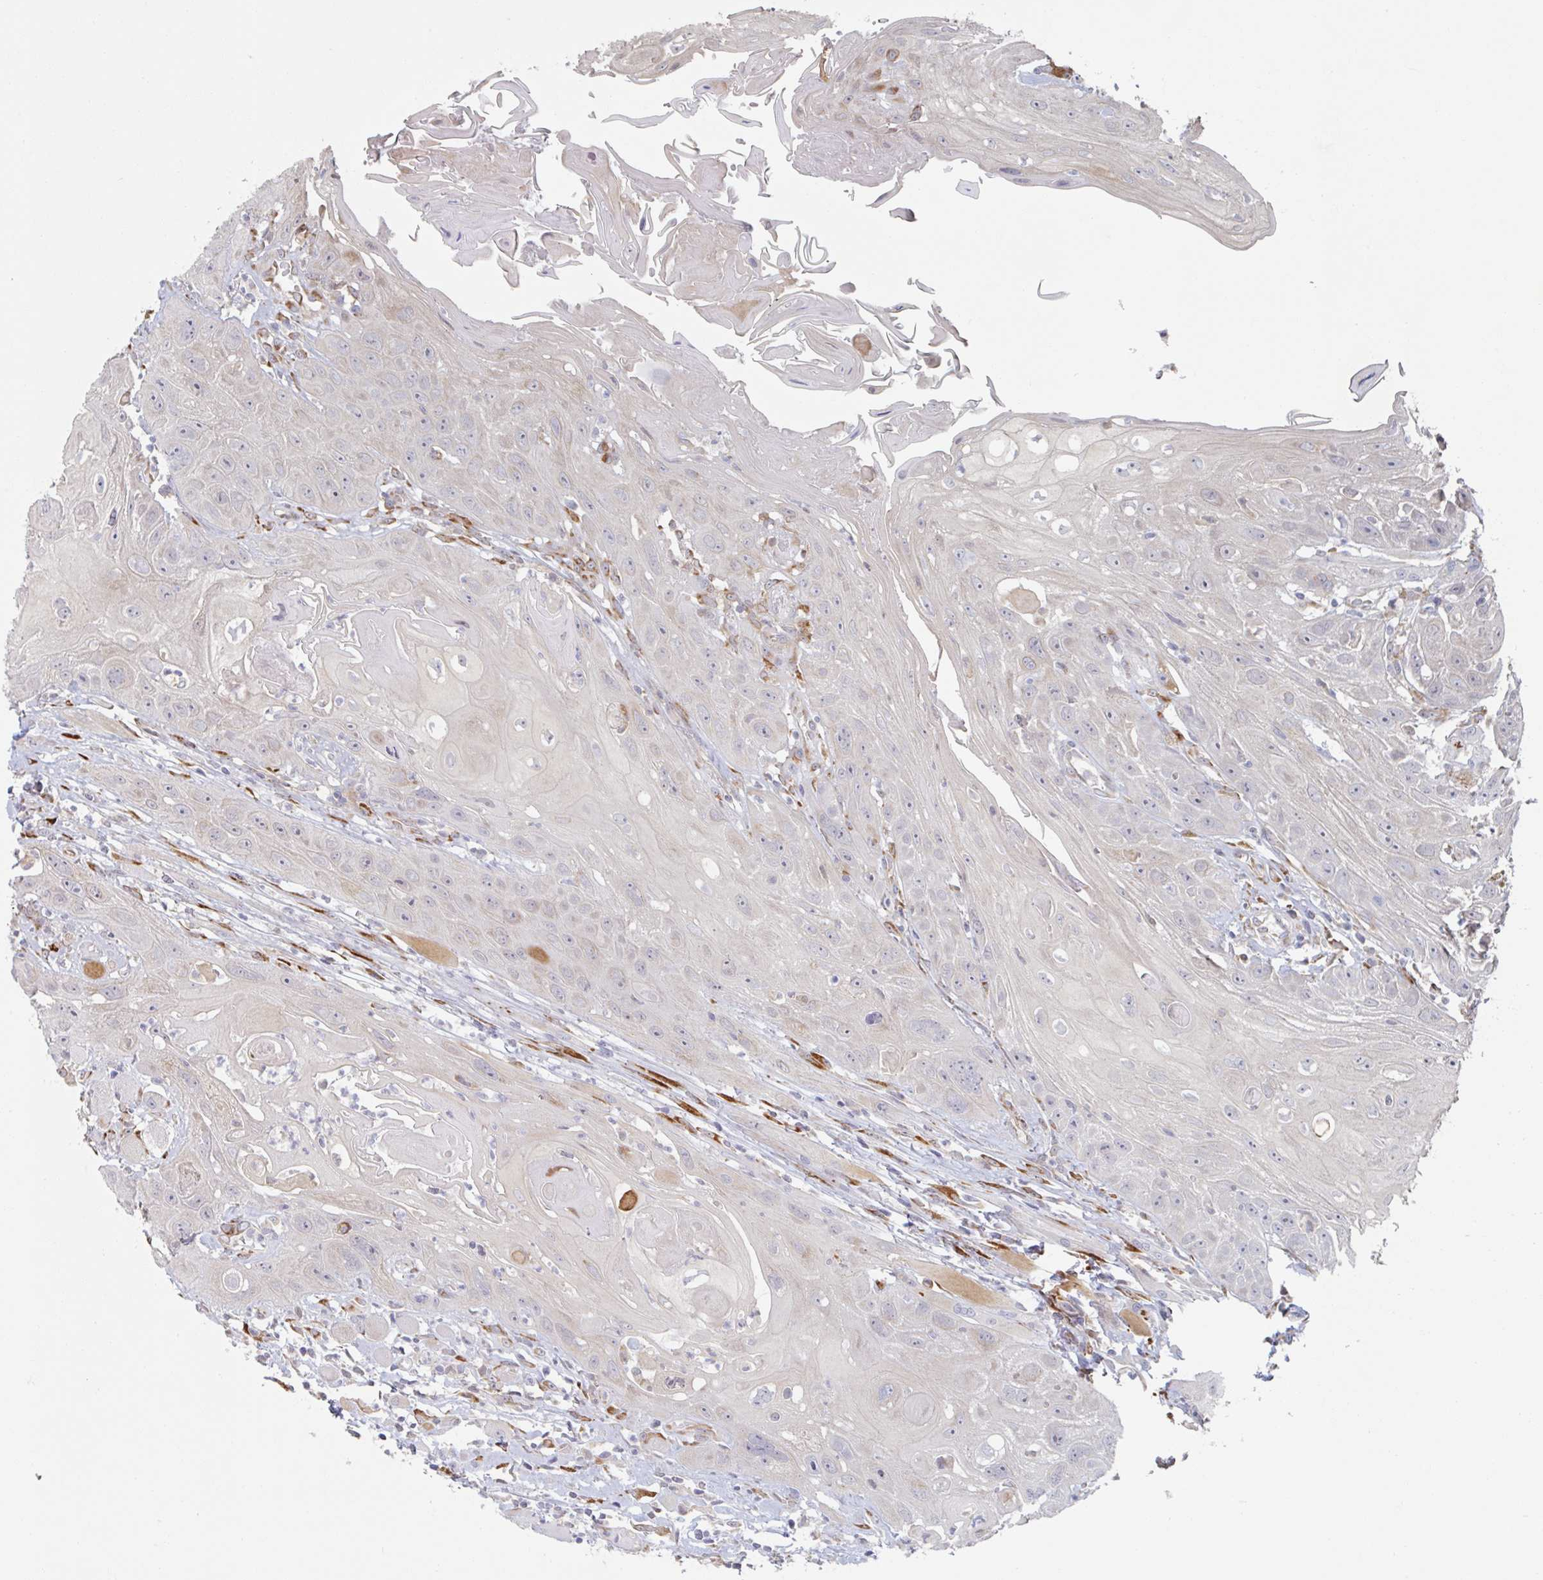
{"staining": {"intensity": "negative", "quantity": "none", "location": "none"}, "tissue": "head and neck cancer", "cell_type": "Tumor cells", "image_type": "cancer", "snomed": [{"axis": "morphology", "description": "Squamous cell carcinoma, NOS"}, {"axis": "topography", "description": "Head-Neck"}], "caption": "Head and neck cancer stained for a protein using IHC displays no staining tumor cells.", "gene": "TRAPPC10", "patient": {"sex": "female", "age": 59}}